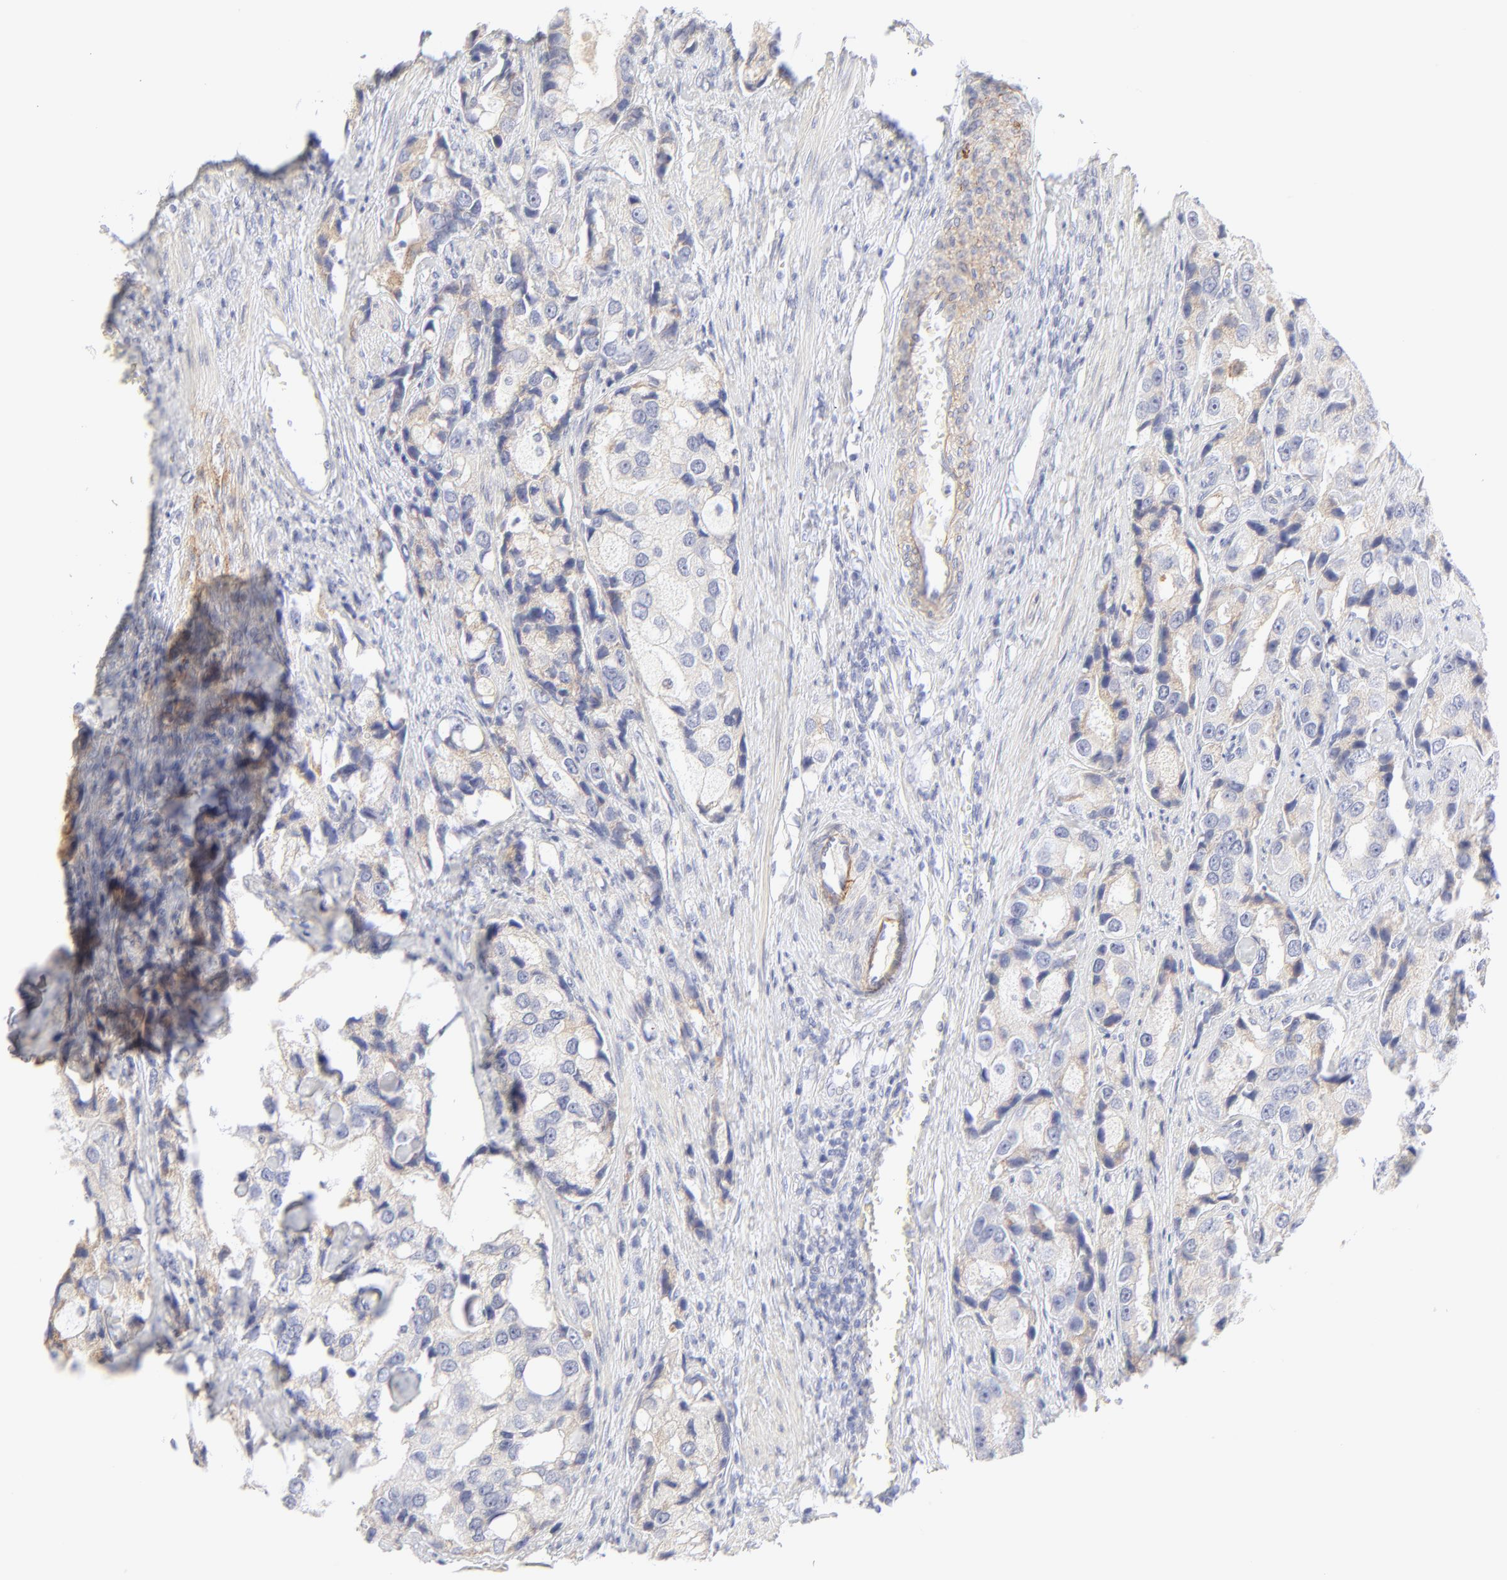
{"staining": {"intensity": "weak", "quantity": "<25%", "location": "cytoplasmic/membranous"}, "tissue": "prostate cancer", "cell_type": "Tumor cells", "image_type": "cancer", "snomed": [{"axis": "morphology", "description": "Adenocarcinoma, High grade"}, {"axis": "topography", "description": "Prostate"}], "caption": "This is an immunohistochemistry image of human prostate cancer (high-grade adenocarcinoma). There is no staining in tumor cells.", "gene": "NPNT", "patient": {"sex": "male", "age": 63}}